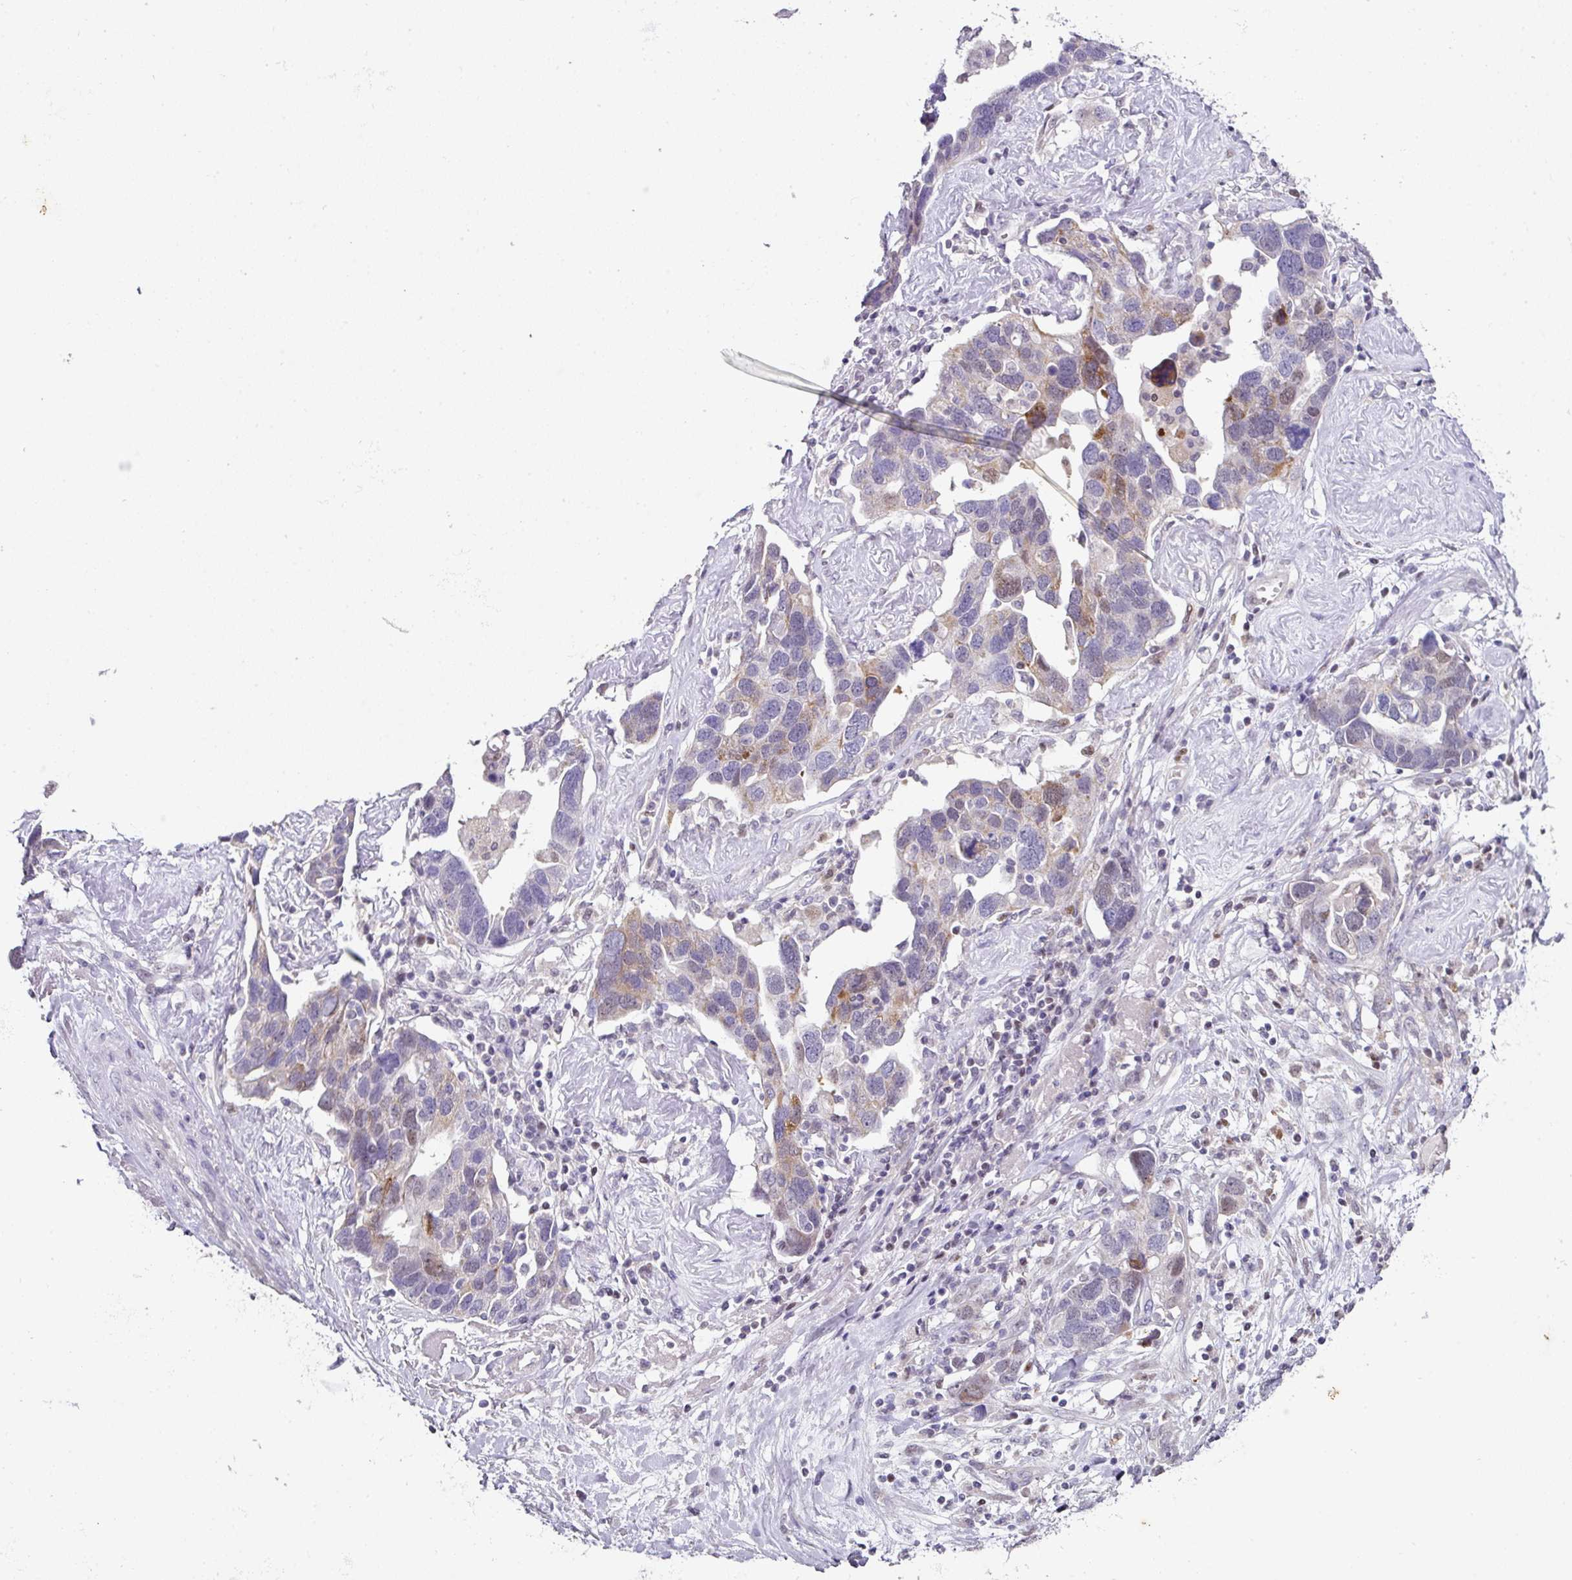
{"staining": {"intensity": "moderate", "quantity": "<25%", "location": "cytoplasmic/membranous,nuclear"}, "tissue": "ovarian cancer", "cell_type": "Tumor cells", "image_type": "cancer", "snomed": [{"axis": "morphology", "description": "Cystadenocarcinoma, serous, NOS"}, {"axis": "topography", "description": "Ovary"}], "caption": "A brown stain highlights moderate cytoplasmic/membranous and nuclear positivity of a protein in human ovarian serous cystadenocarcinoma tumor cells.", "gene": "ANKRD18A", "patient": {"sex": "female", "age": 54}}